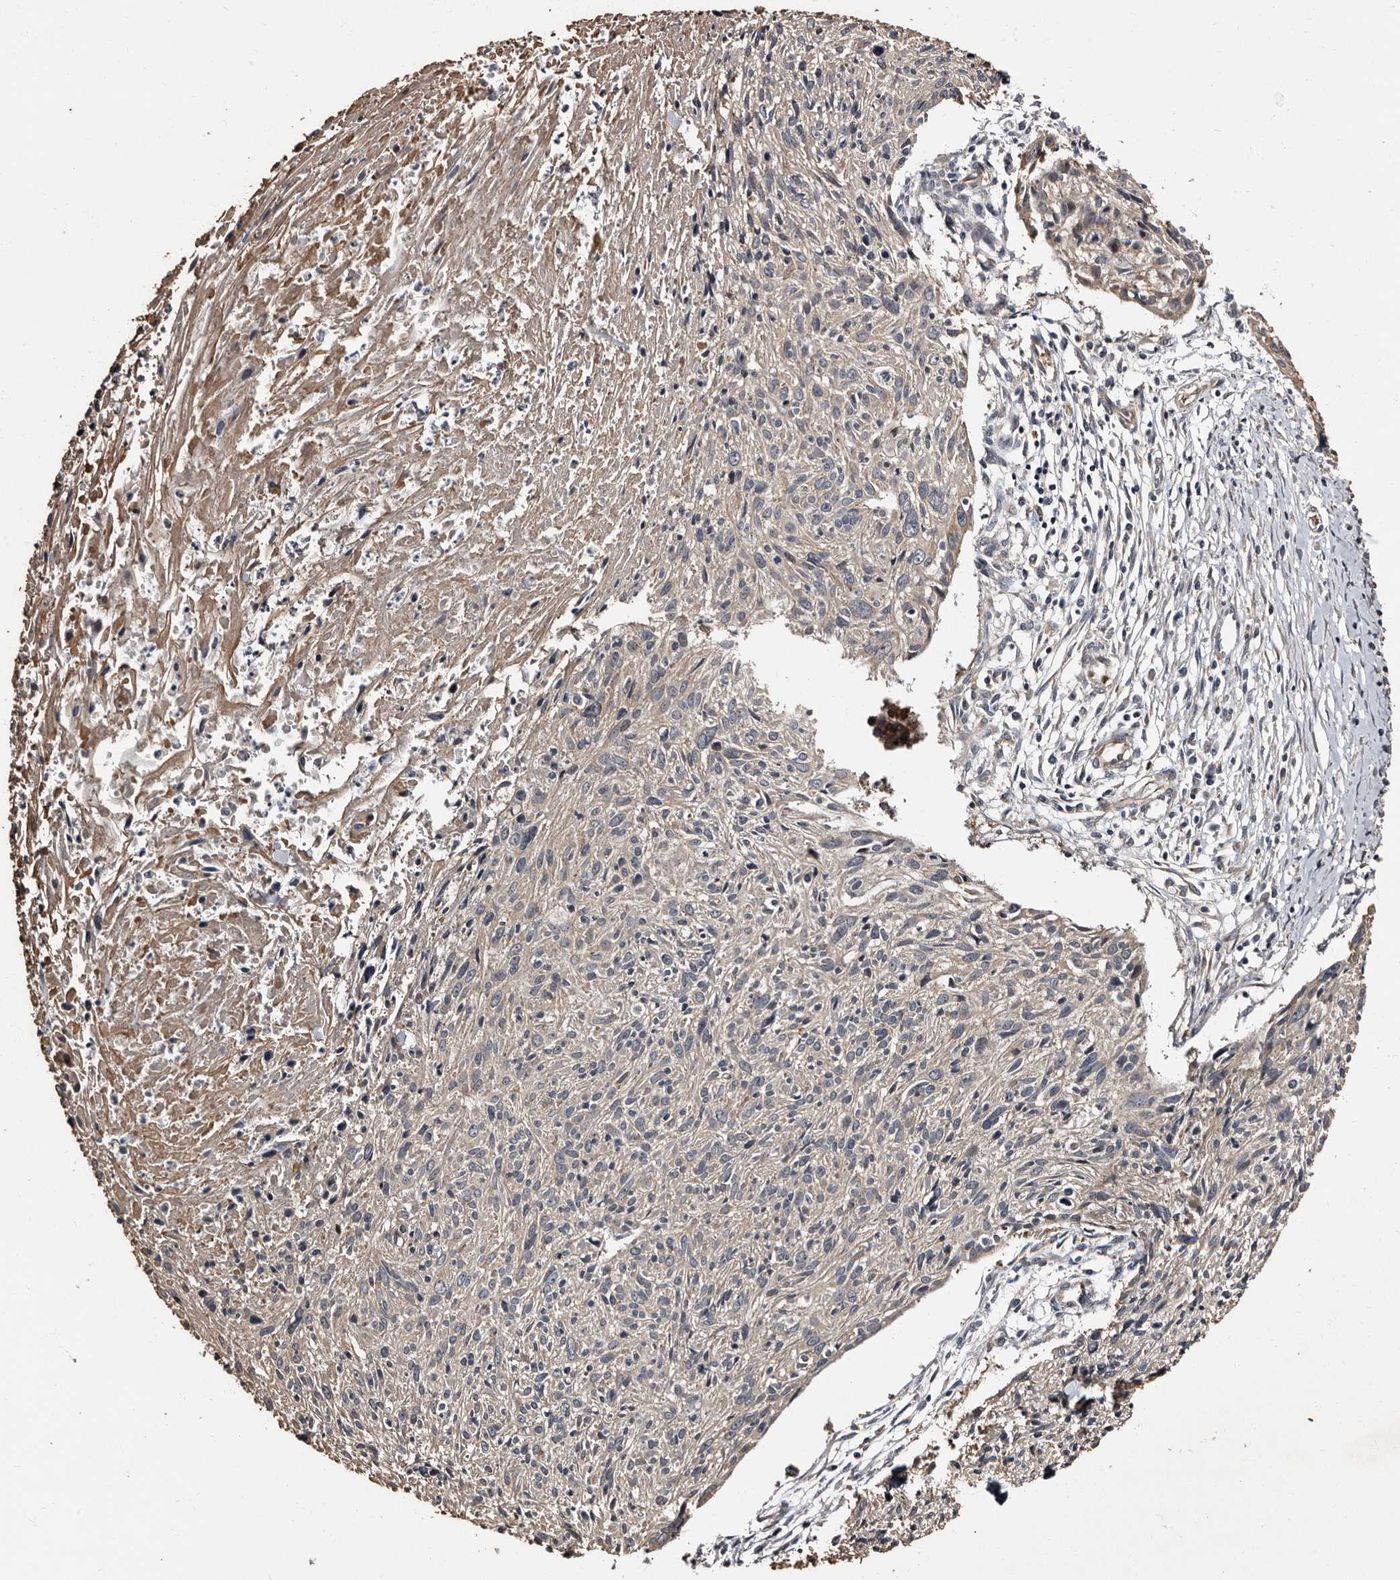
{"staining": {"intensity": "negative", "quantity": "none", "location": "none"}, "tissue": "cervical cancer", "cell_type": "Tumor cells", "image_type": "cancer", "snomed": [{"axis": "morphology", "description": "Squamous cell carcinoma, NOS"}, {"axis": "topography", "description": "Cervix"}], "caption": "Tumor cells show no significant protein staining in cervical cancer. The staining was performed using DAB to visualize the protein expression in brown, while the nuclei were stained in blue with hematoxylin (Magnification: 20x).", "gene": "TBC1D22B", "patient": {"sex": "female", "age": 51}}